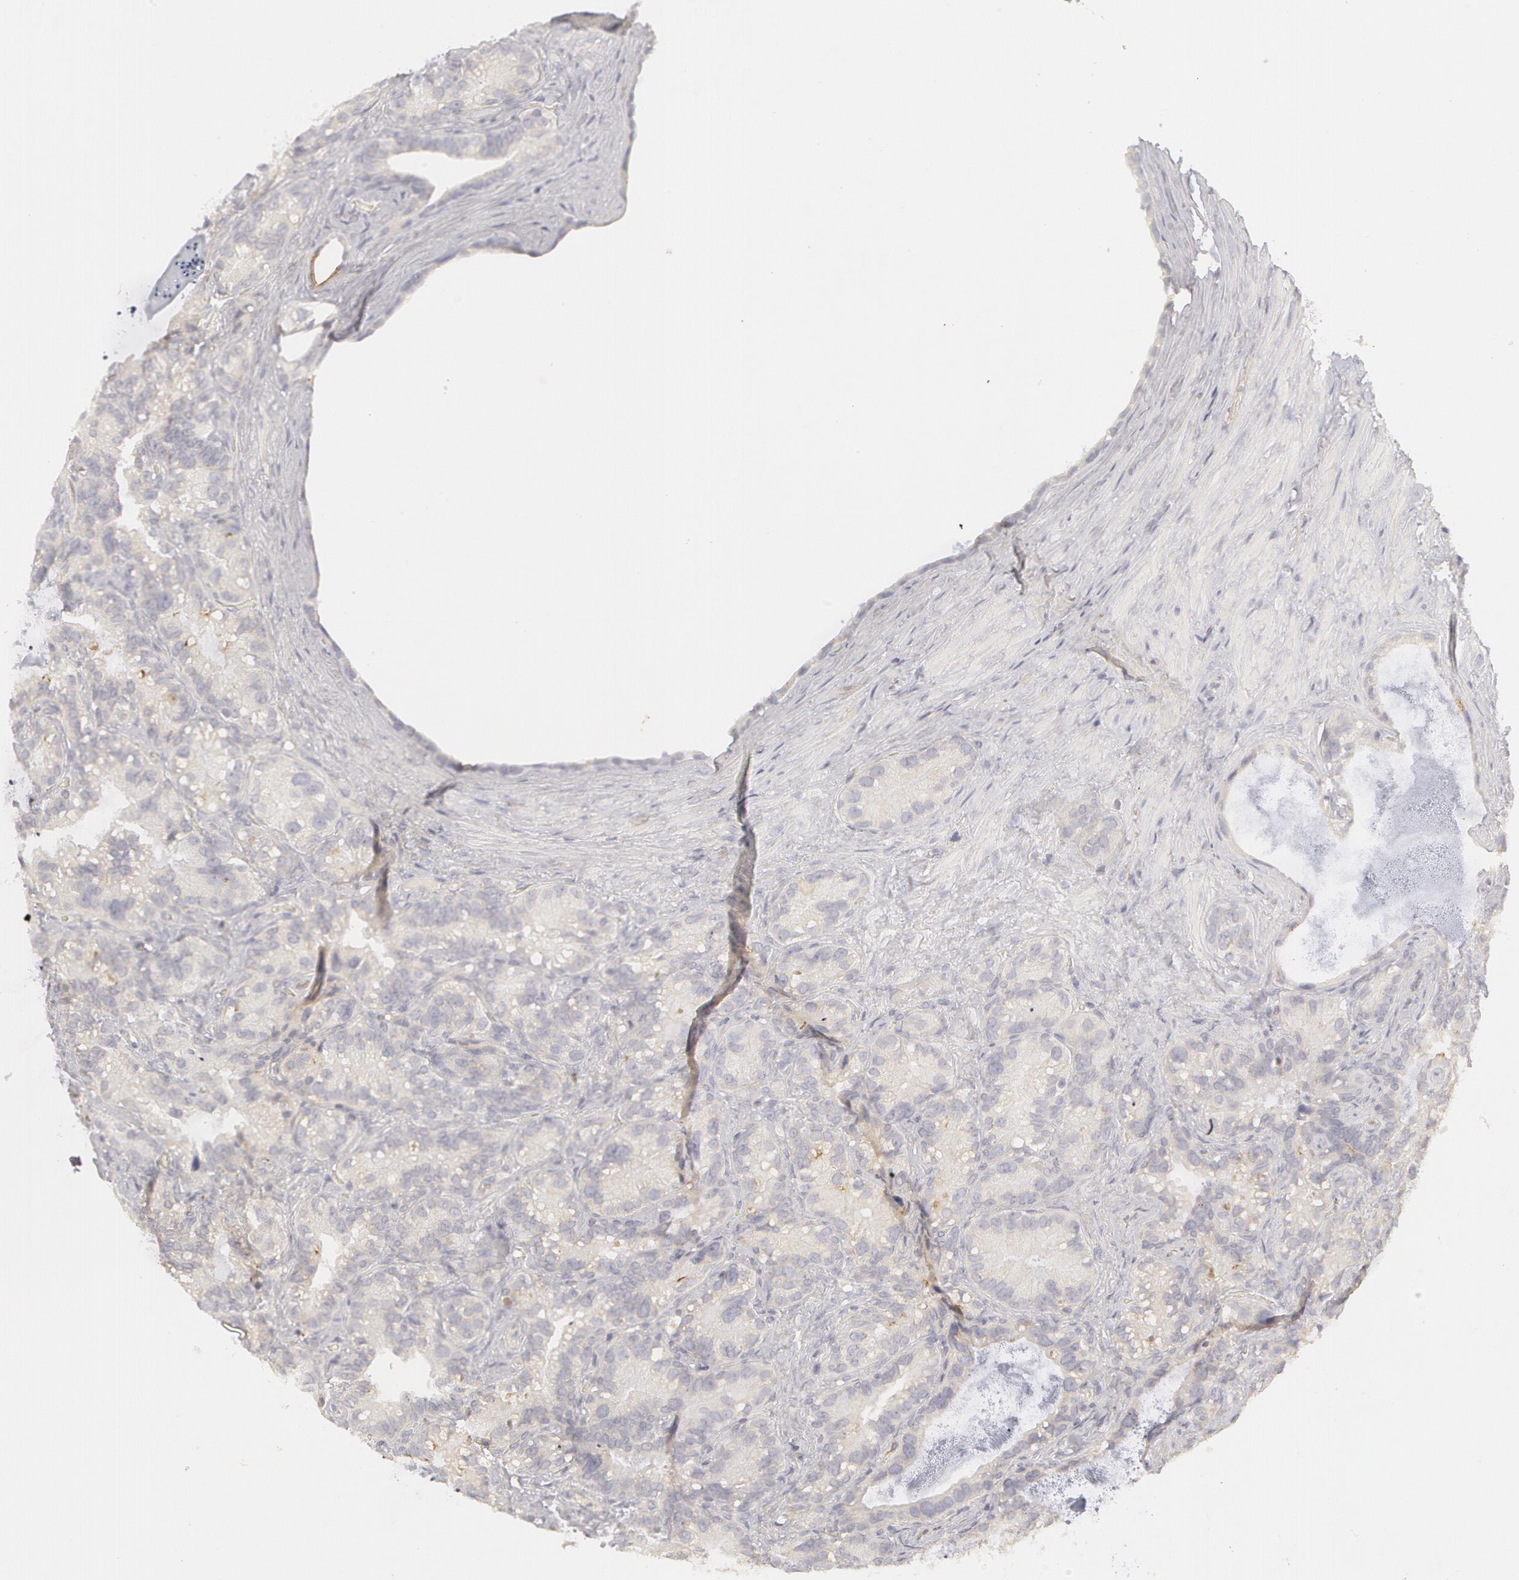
{"staining": {"intensity": "negative", "quantity": "none", "location": "none"}, "tissue": "seminal vesicle", "cell_type": "Glandular cells", "image_type": "normal", "snomed": [{"axis": "morphology", "description": "Normal tissue, NOS"}, {"axis": "topography", "description": "Seminal veicle"}], "caption": "Immunohistochemistry (IHC) of benign seminal vesicle reveals no staining in glandular cells.", "gene": "ABCB1", "patient": {"sex": "male", "age": 63}}